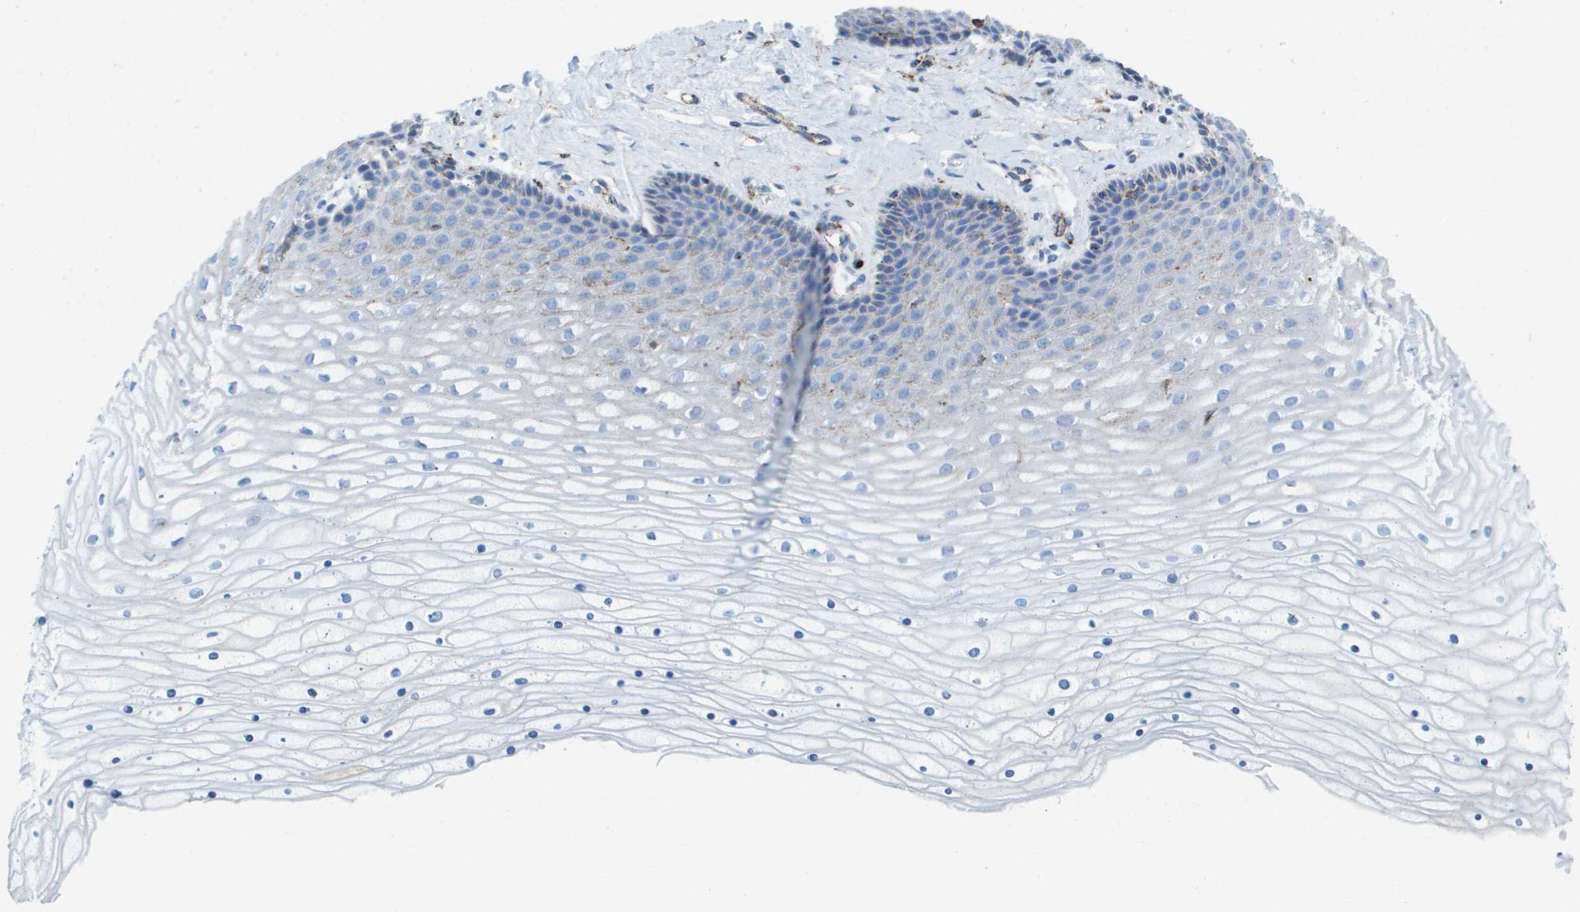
{"staining": {"intensity": "negative", "quantity": "none", "location": "none"}, "tissue": "cervix", "cell_type": "Glandular cells", "image_type": "normal", "snomed": [{"axis": "morphology", "description": "Normal tissue, NOS"}, {"axis": "topography", "description": "Cervix"}], "caption": "Micrograph shows no significant protein expression in glandular cells of normal cervix.", "gene": "PRCP", "patient": {"sex": "female", "age": 39}}